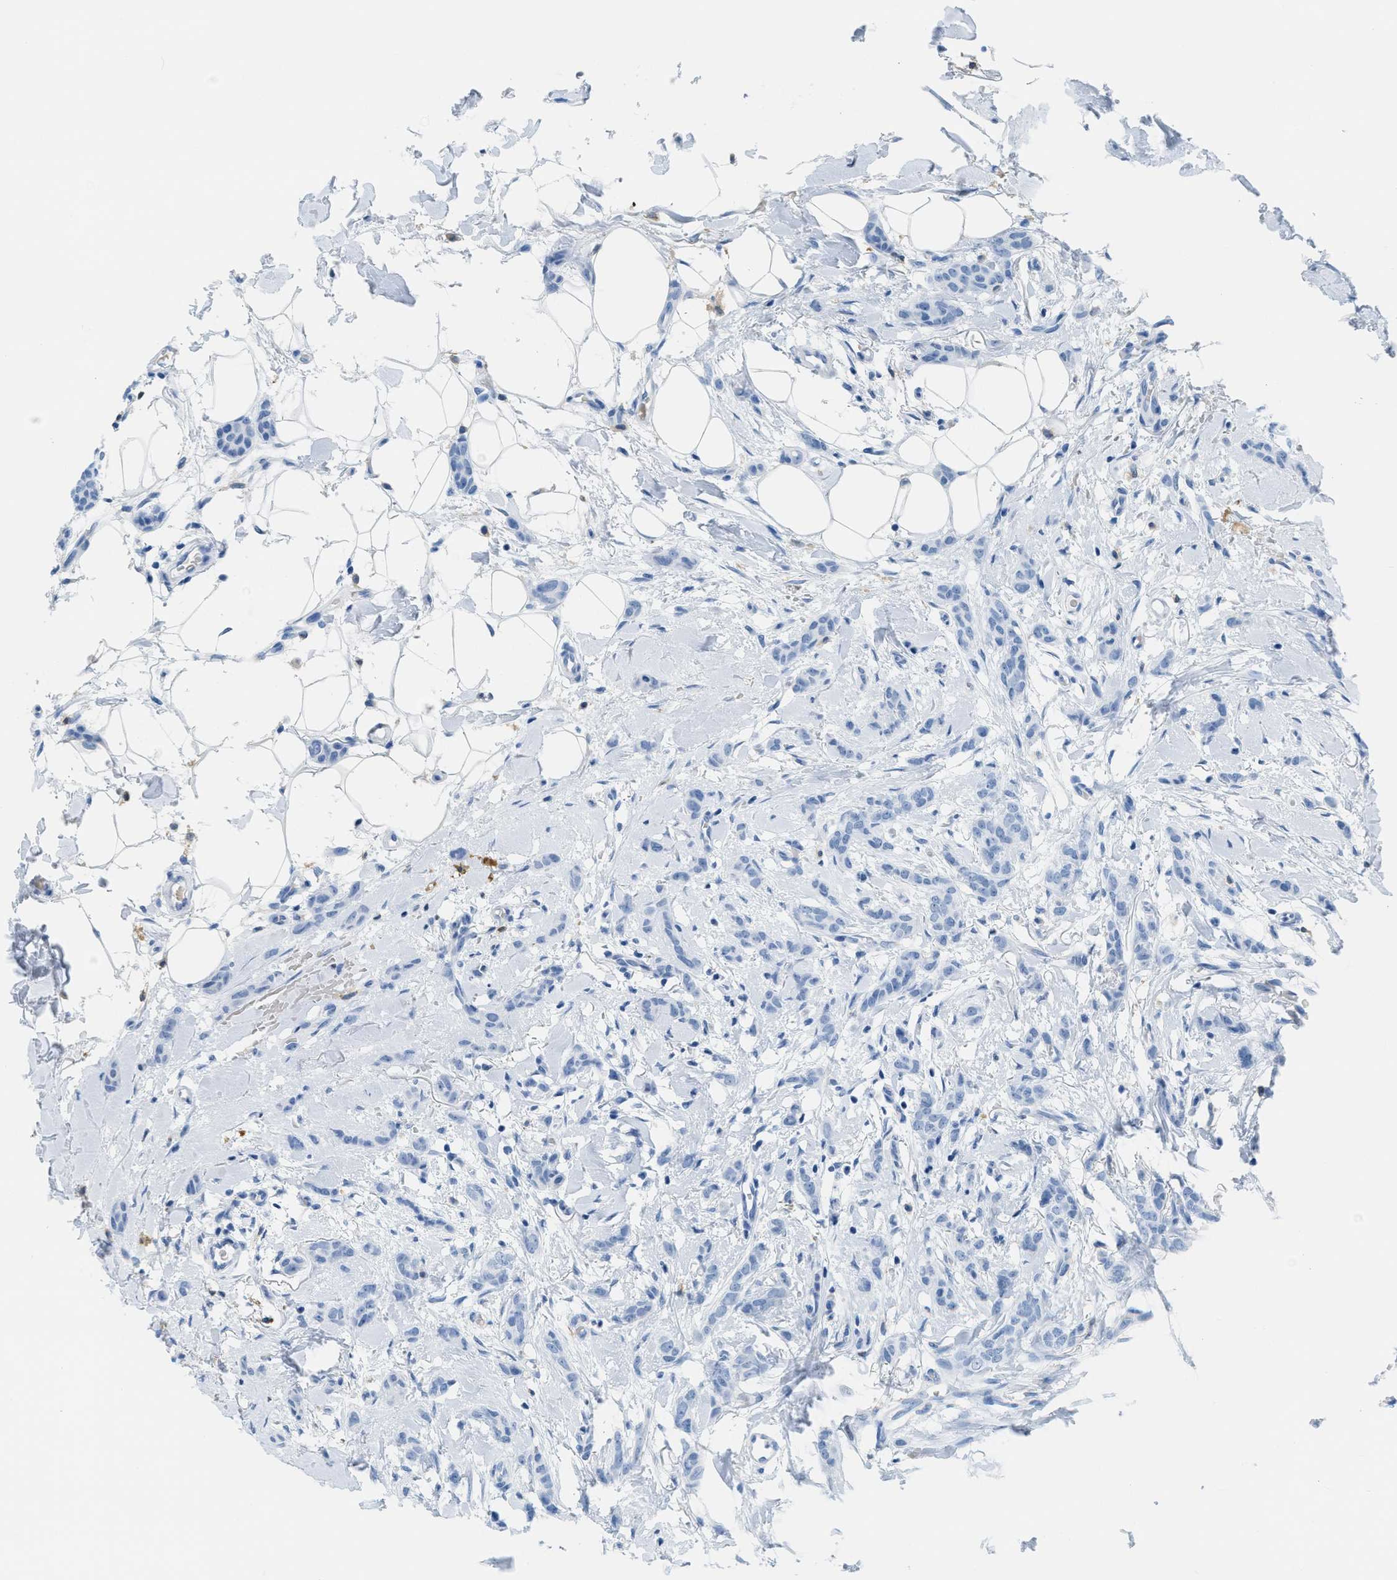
{"staining": {"intensity": "negative", "quantity": "none", "location": "none"}, "tissue": "breast cancer", "cell_type": "Tumor cells", "image_type": "cancer", "snomed": [{"axis": "morphology", "description": "Lobular carcinoma"}, {"axis": "topography", "description": "Skin"}, {"axis": "topography", "description": "Breast"}], "caption": "A micrograph of breast cancer stained for a protein reveals no brown staining in tumor cells. Nuclei are stained in blue.", "gene": "ASGR1", "patient": {"sex": "female", "age": 46}}